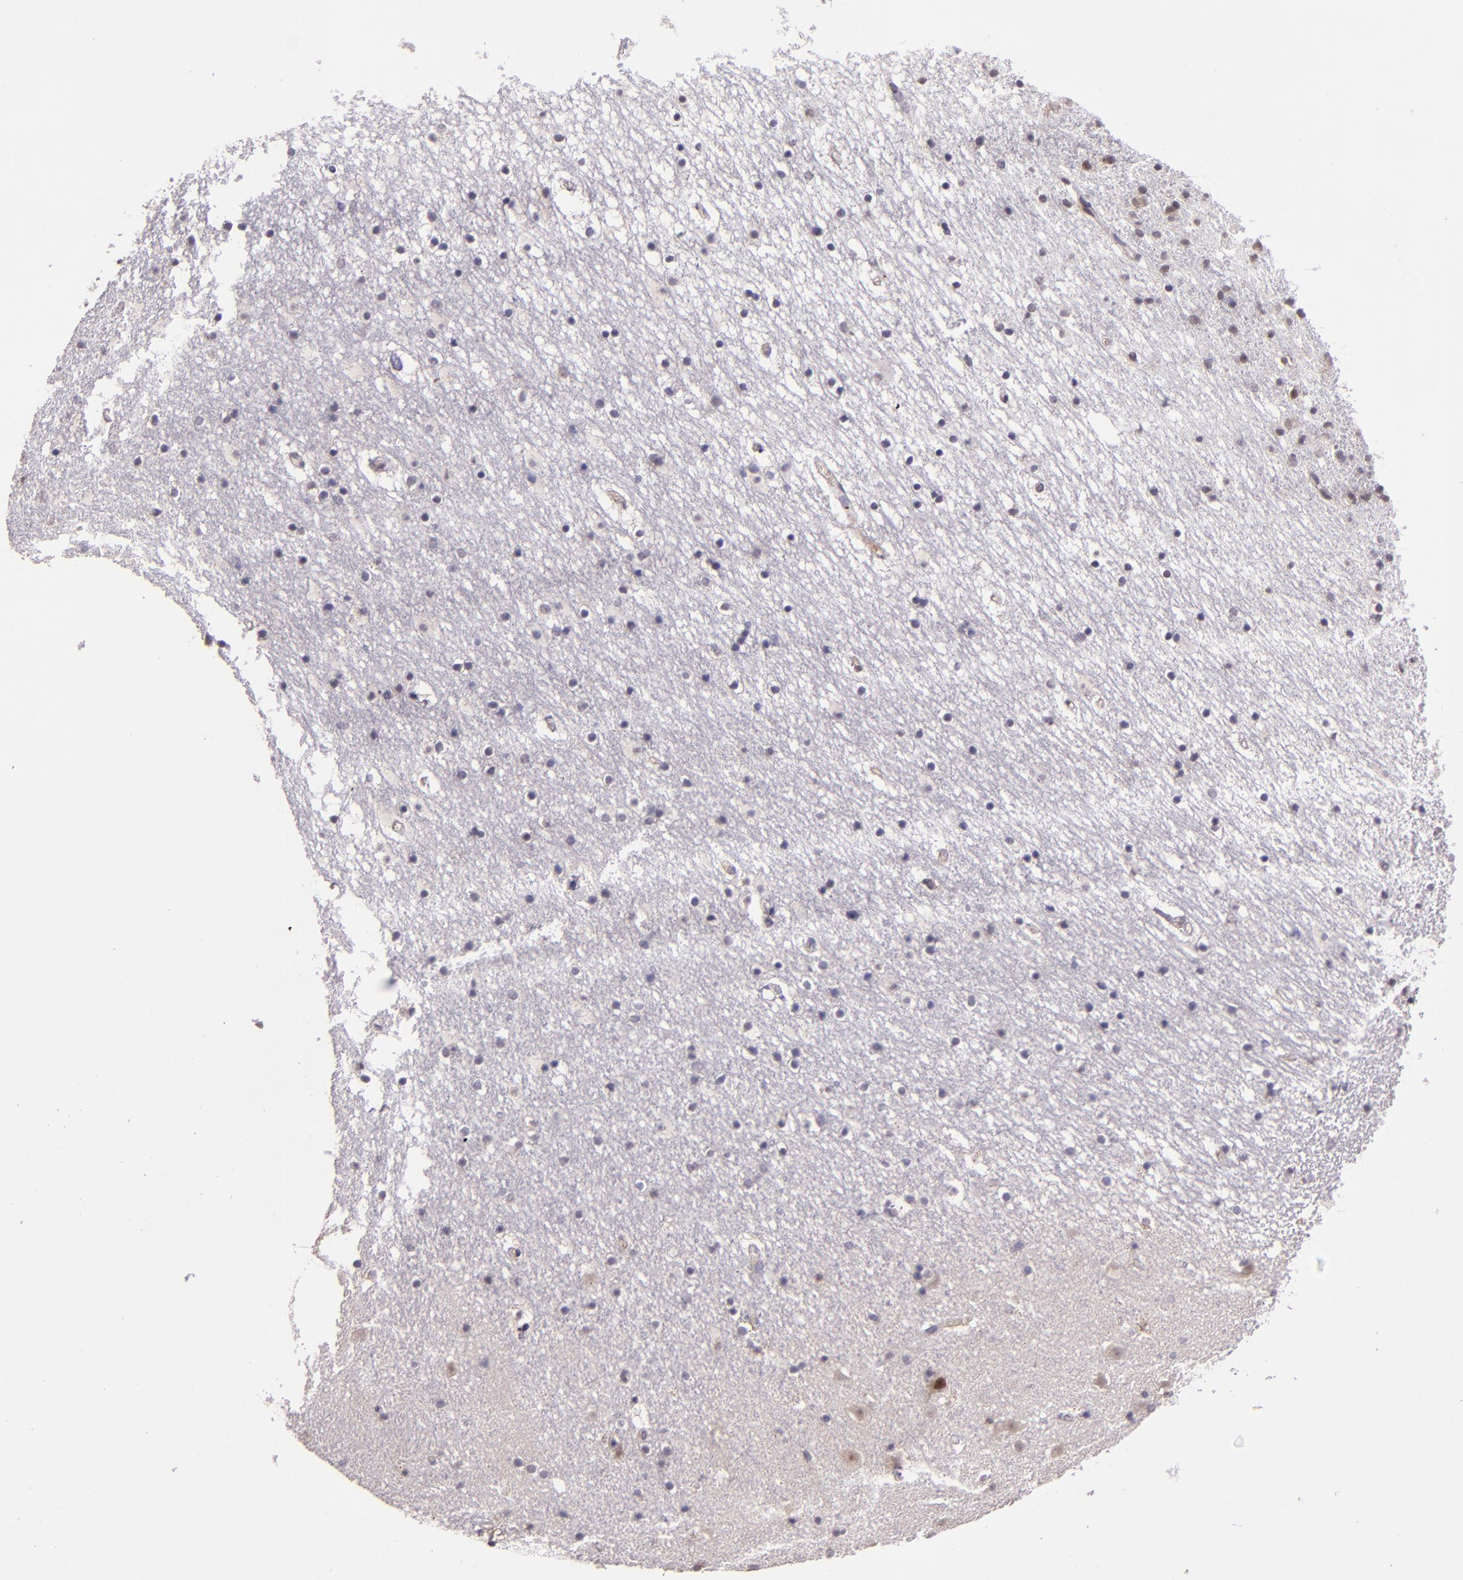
{"staining": {"intensity": "negative", "quantity": "none", "location": "none"}, "tissue": "caudate", "cell_type": "Glial cells", "image_type": "normal", "snomed": [{"axis": "morphology", "description": "Normal tissue, NOS"}, {"axis": "topography", "description": "Lateral ventricle wall"}], "caption": "Glial cells show no significant positivity in unremarkable caudate. (Brightfield microscopy of DAB IHC at high magnification).", "gene": "TAF7L", "patient": {"sex": "male", "age": 45}}